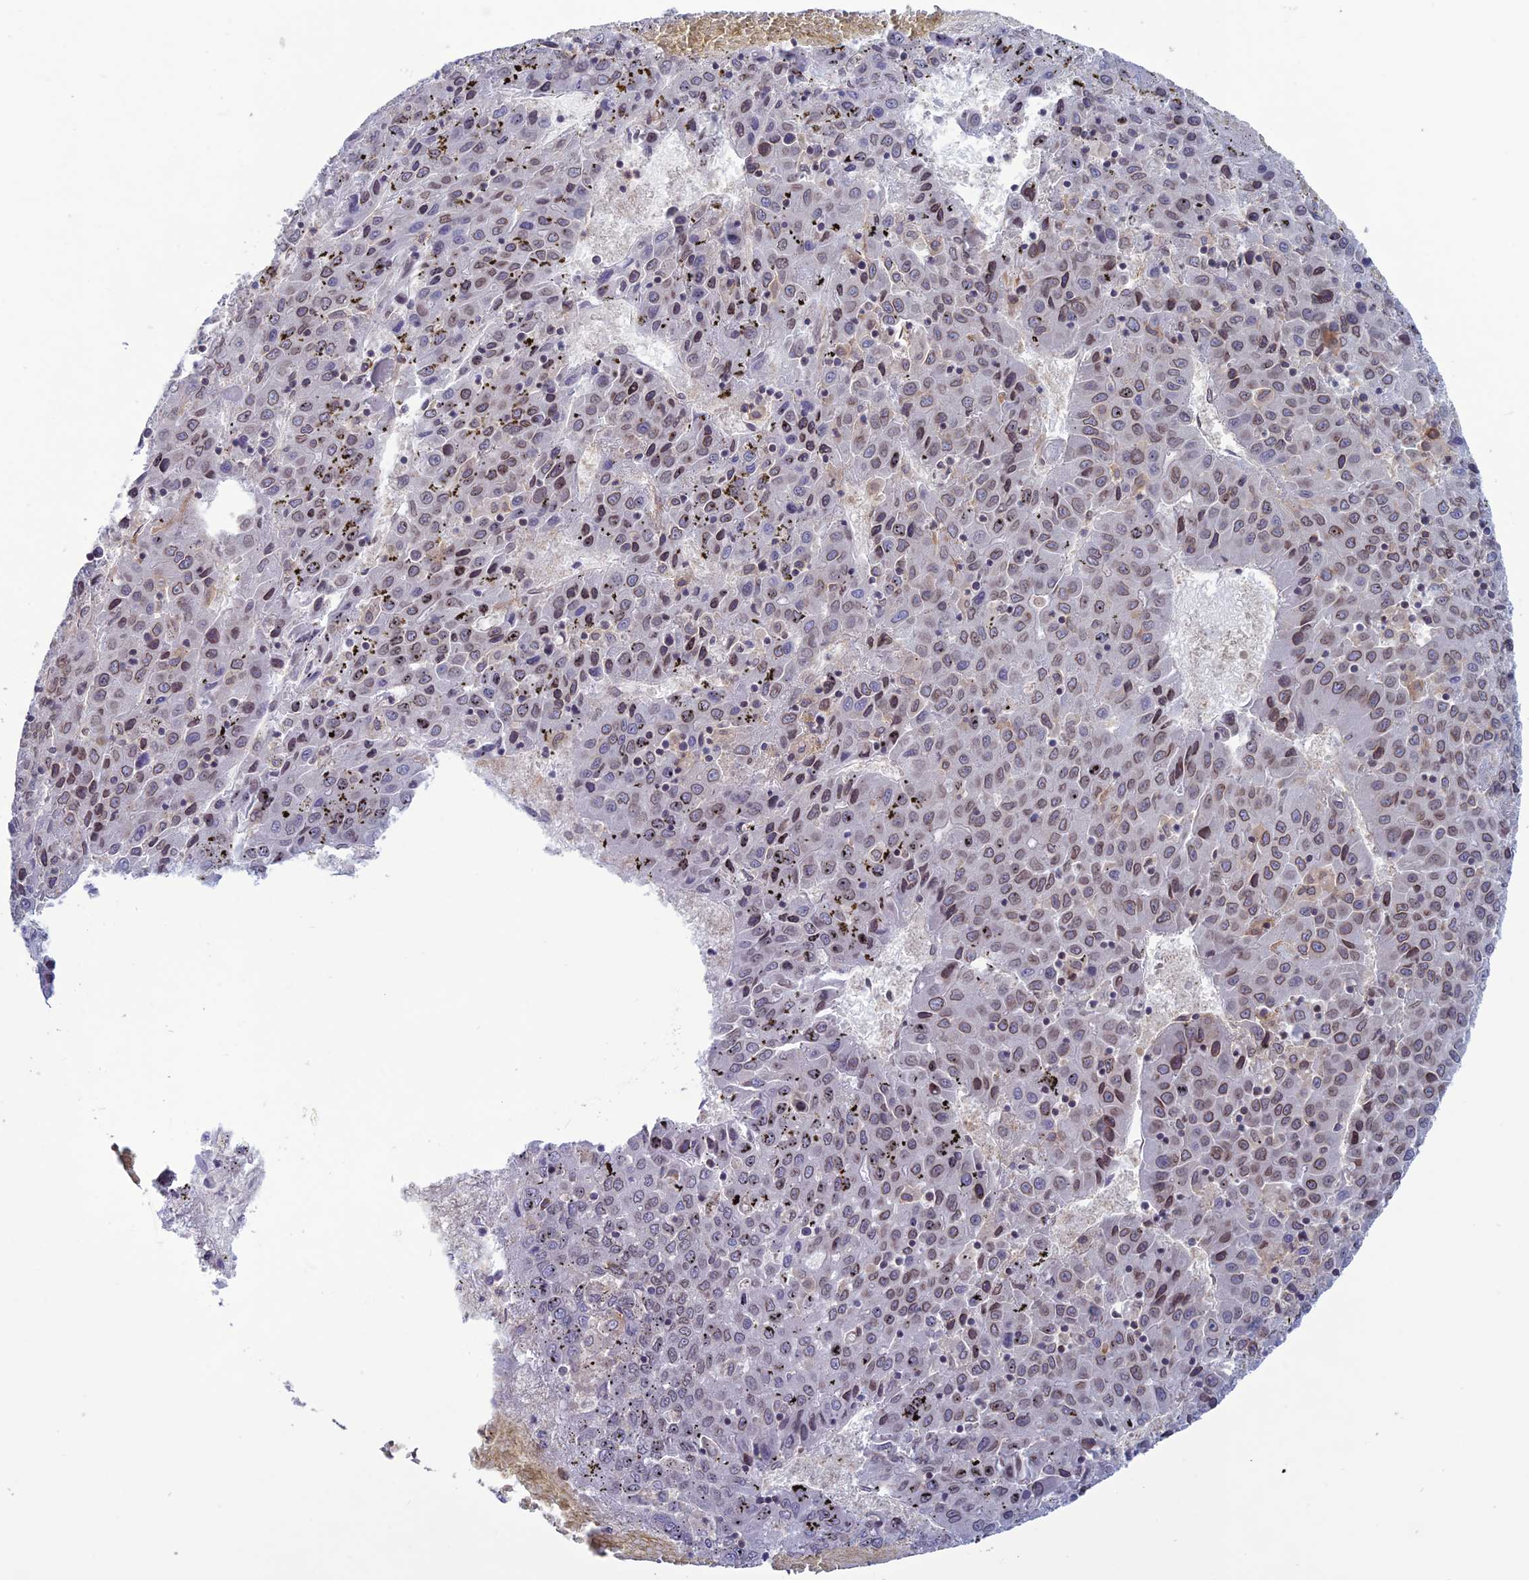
{"staining": {"intensity": "moderate", "quantity": ">75%", "location": "cytoplasmic/membranous,nuclear"}, "tissue": "liver cancer", "cell_type": "Tumor cells", "image_type": "cancer", "snomed": [{"axis": "morphology", "description": "Carcinoma, Hepatocellular, NOS"}, {"axis": "topography", "description": "Liver"}], "caption": "Tumor cells demonstrate medium levels of moderate cytoplasmic/membranous and nuclear expression in approximately >75% of cells in human liver hepatocellular carcinoma. The staining was performed using DAB (3,3'-diaminobenzidine), with brown indicating positive protein expression. Nuclei are stained blue with hematoxylin.", "gene": "WDR46", "patient": {"sex": "female", "age": 53}}